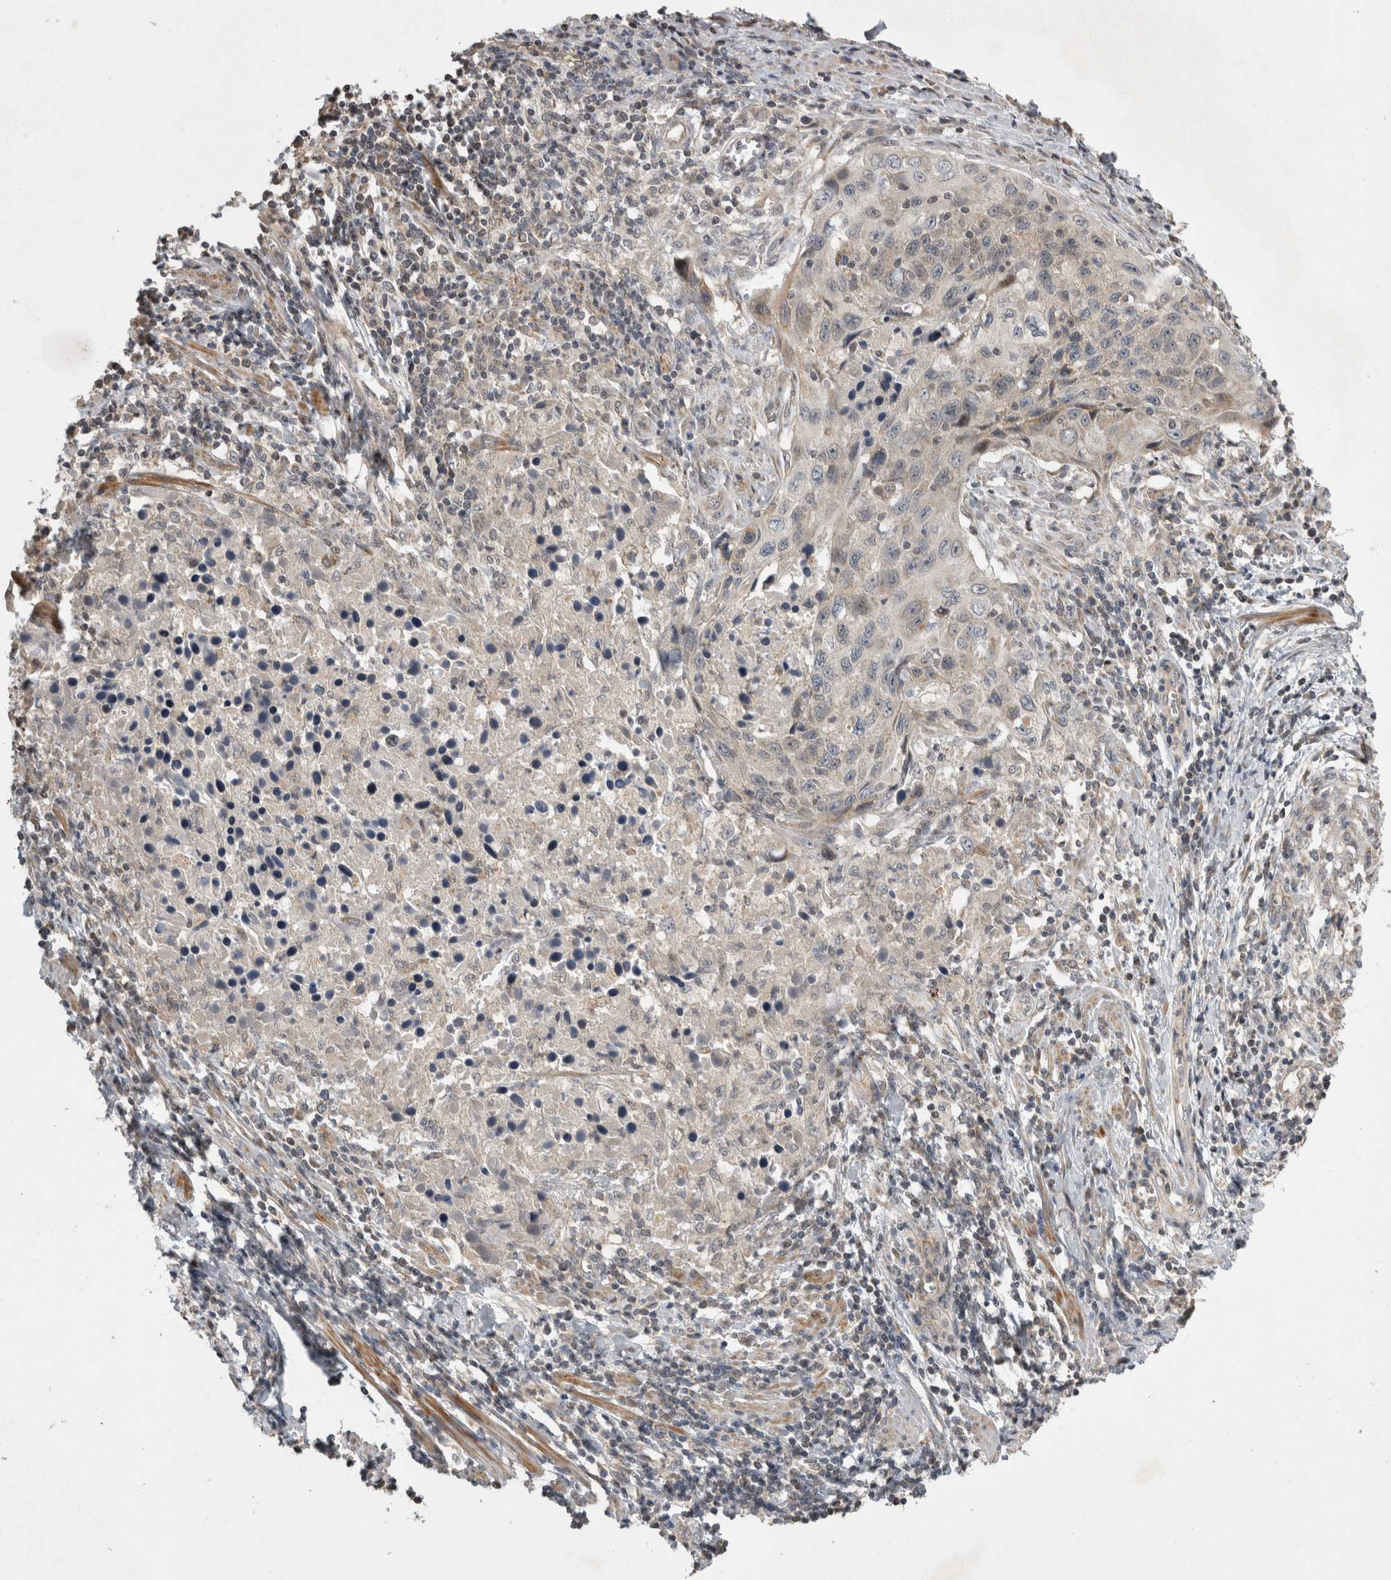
{"staining": {"intensity": "weak", "quantity": "<25%", "location": "cytoplasmic/membranous"}, "tissue": "cervical cancer", "cell_type": "Tumor cells", "image_type": "cancer", "snomed": [{"axis": "morphology", "description": "Squamous cell carcinoma, NOS"}, {"axis": "topography", "description": "Cervix"}], "caption": "This is a image of IHC staining of cervical squamous cell carcinoma, which shows no expression in tumor cells. (Immunohistochemistry, brightfield microscopy, high magnification).", "gene": "KCNIP1", "patient": {"sex": "female", "age": 53}}